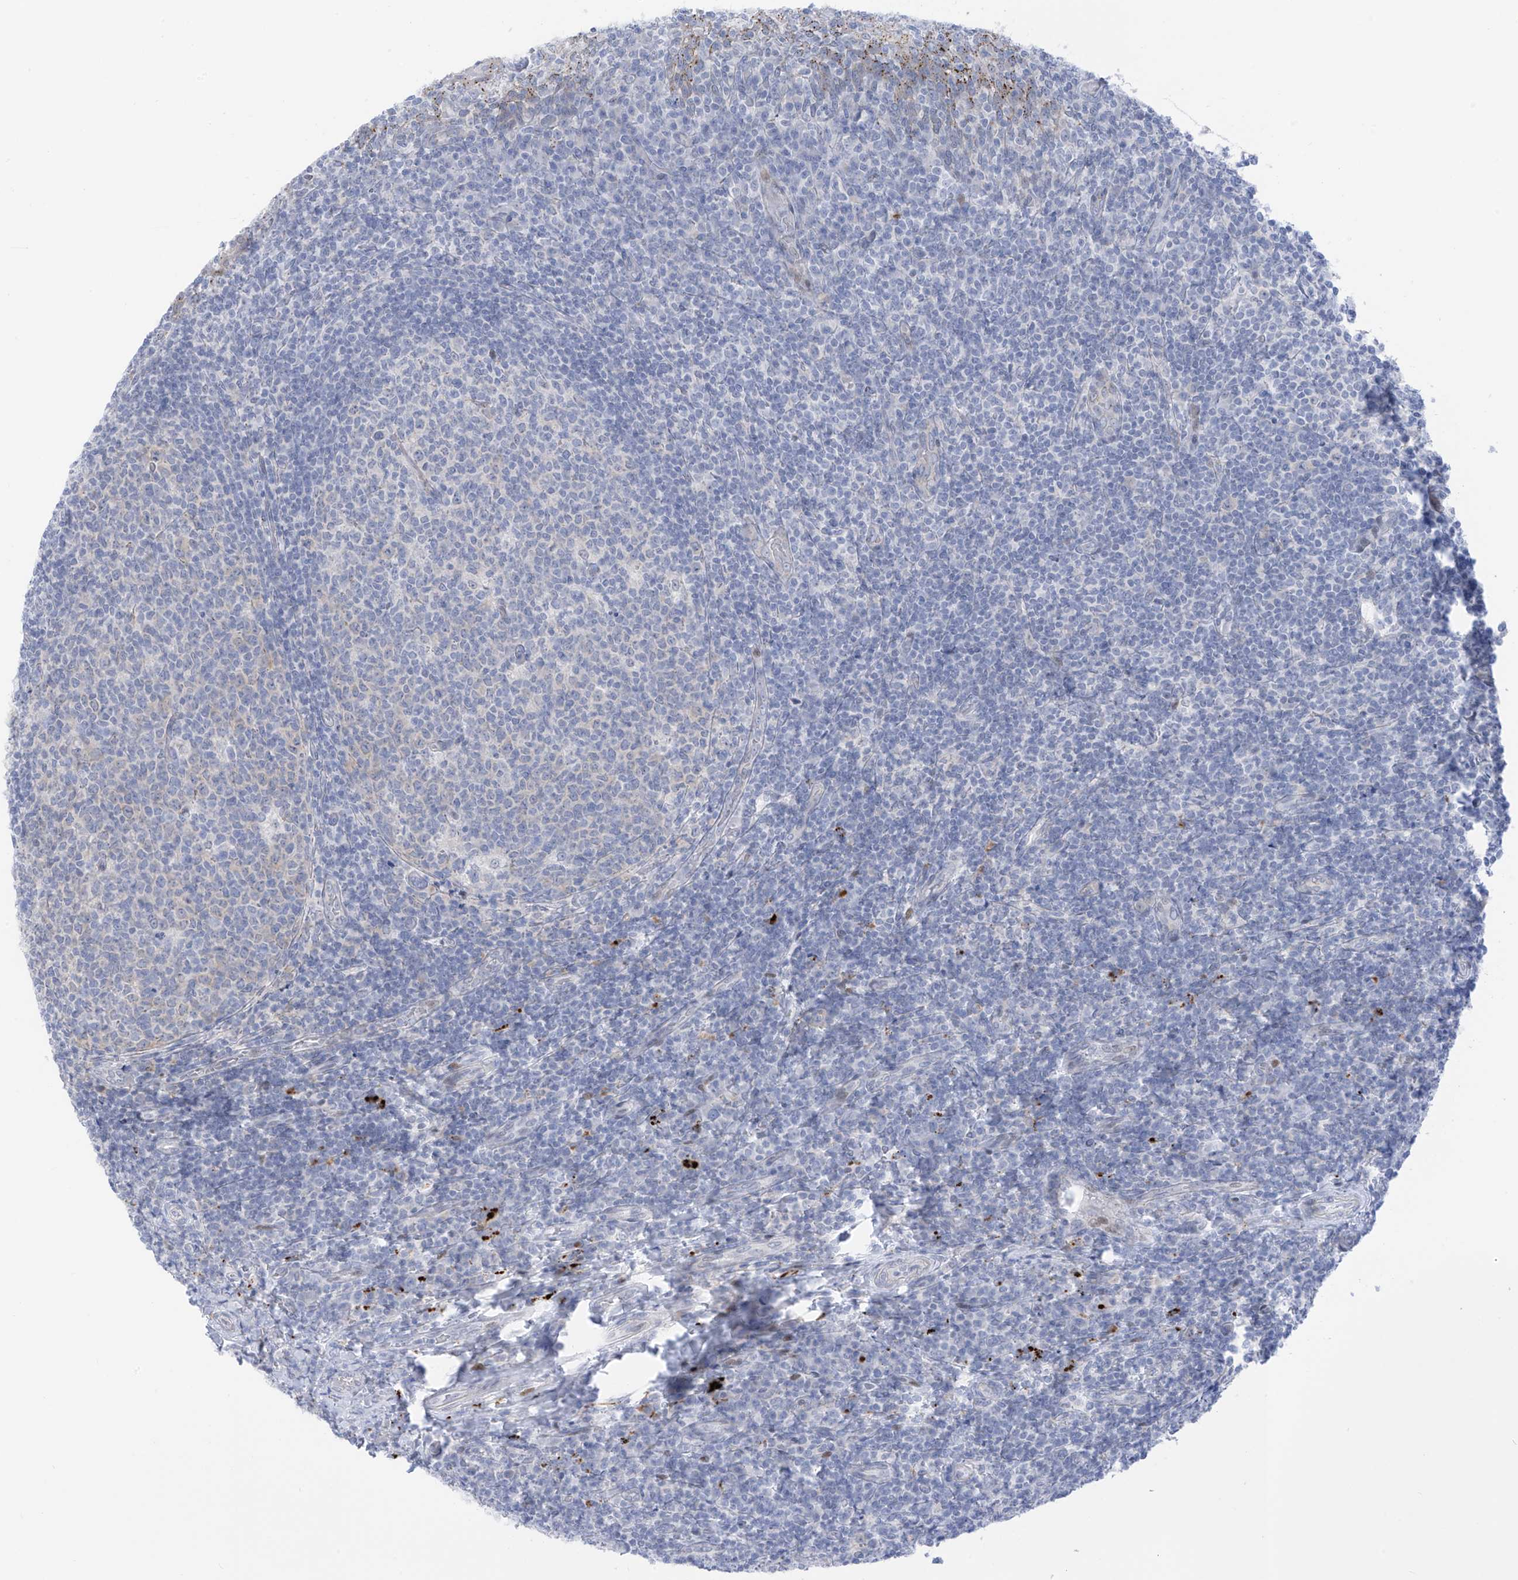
{"staining": {"intensity": "negative", "quantity": "none", "location": "none"}, "tissue": "tonsil", "cell_type": "Germinal center cells", "image_type": "normal", "snomed": [{"axis": "morphology", "description": "Normal tissue, NOS"}, {"axis": "topography", "description": "Tonsil"}], "caption": "Immunohistochemistry micrograph of normal tonsil stained for a protein (brown), which shows no staining in germinal center cells.", "gene": "PSPH", "patient": {"sex": "female", "age": 19}}